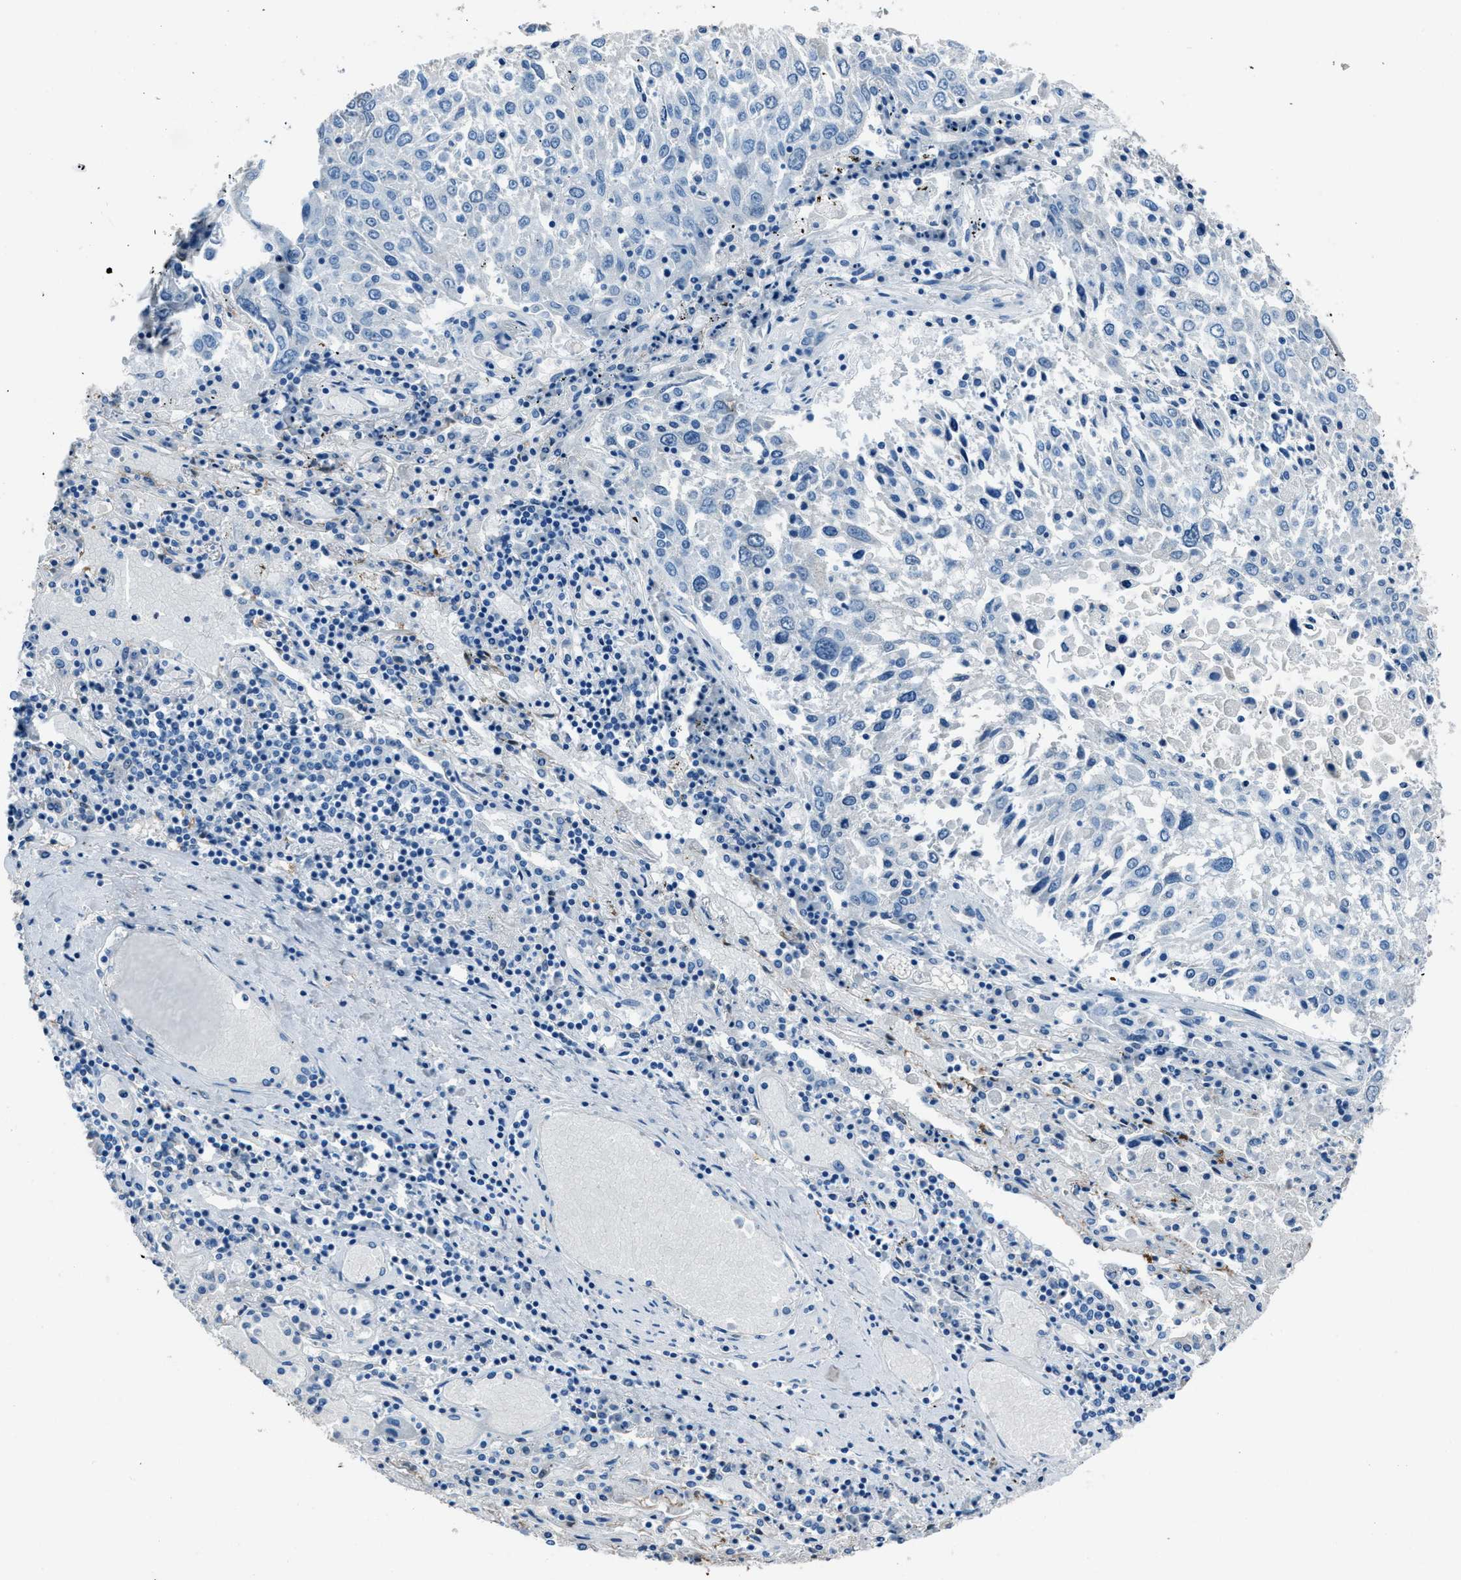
{"staining": {"intensity": "negative", "quantity": "none", "location": "none"}, "tissue": "lung cancer", "cell_type": "Tumor cells", "image_type": "cancer", "snomed": [{"axis": "morphology", "description": "Squamous cell carcinoma, NOS"}, {"axis": "topography", "description": "Lung"}], "caption": "Immunohistochemistry (IHC) micrograph of neoplastic tissue: lung cancer stained with DAB reveals no significant protein staining in tumor cells.", "gene": "AMACR", "patient": {"sex": "male", "age": 65}}